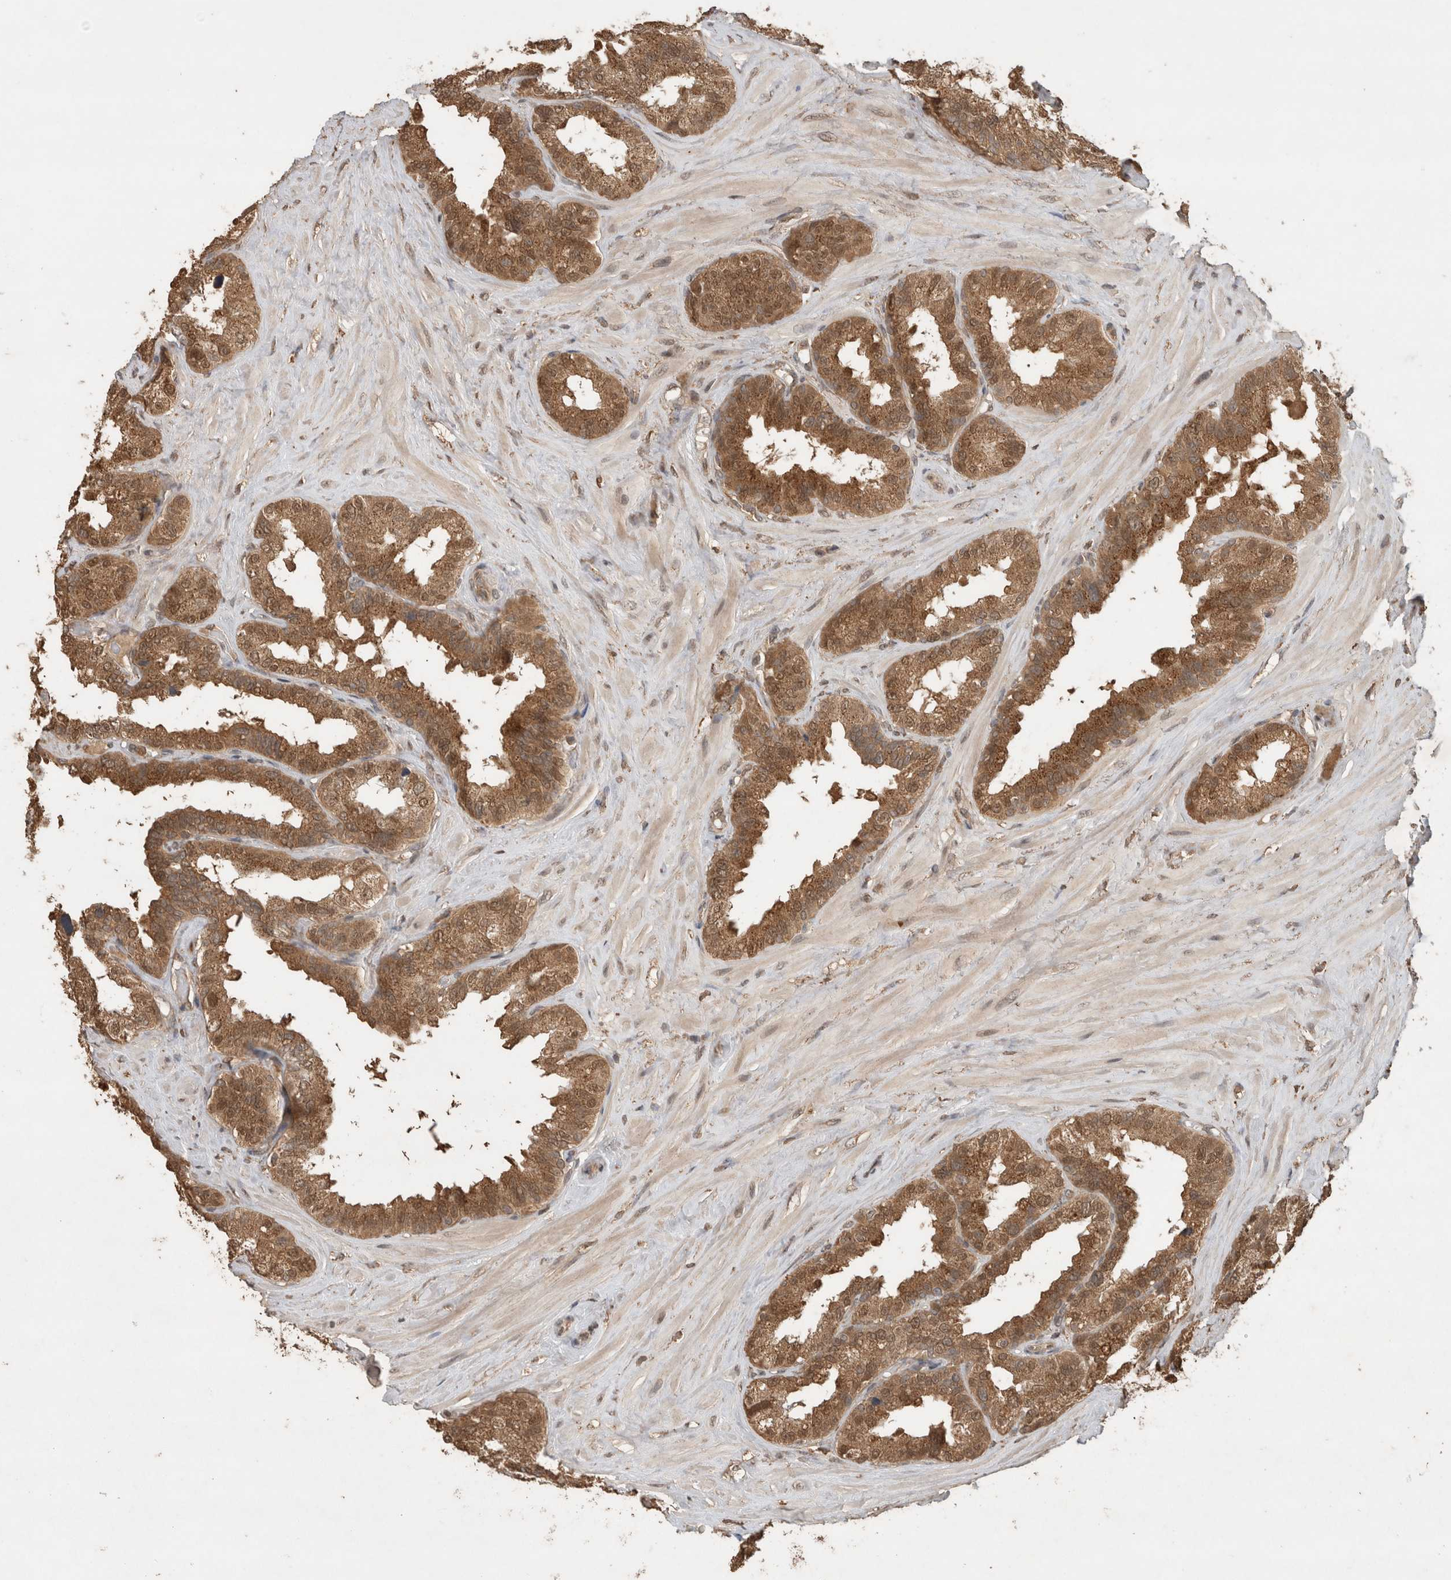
{"staining": {"intensity": "moderate", "quantity": ">75%", "location": "cytoplasmic/membranous"}, "tissue": "seminal vesicle", "cell_type": "Glandular cells", "image_type": "normal", "snomed": [{"axis": "morphology", "description": "Normal tissue, NOS"}, {"axis": "topography", "description": "Seminal veicle"}], "caption": "IHC staining of normal seminal vesicle, which displays medium levels of moderate cytoplasmic/membranous expression in approximately >75% of glandular cells indicating moderate cytoplasmic/membranous protein expression. The staining was performed using DAB (3,3'-diaminobenzidine) (brown) for protein detection and nuclei were counterstained in hematoxylin (blue).", "gene": "OTUD7B", "patient": {"sex": "male", "age": 80}}